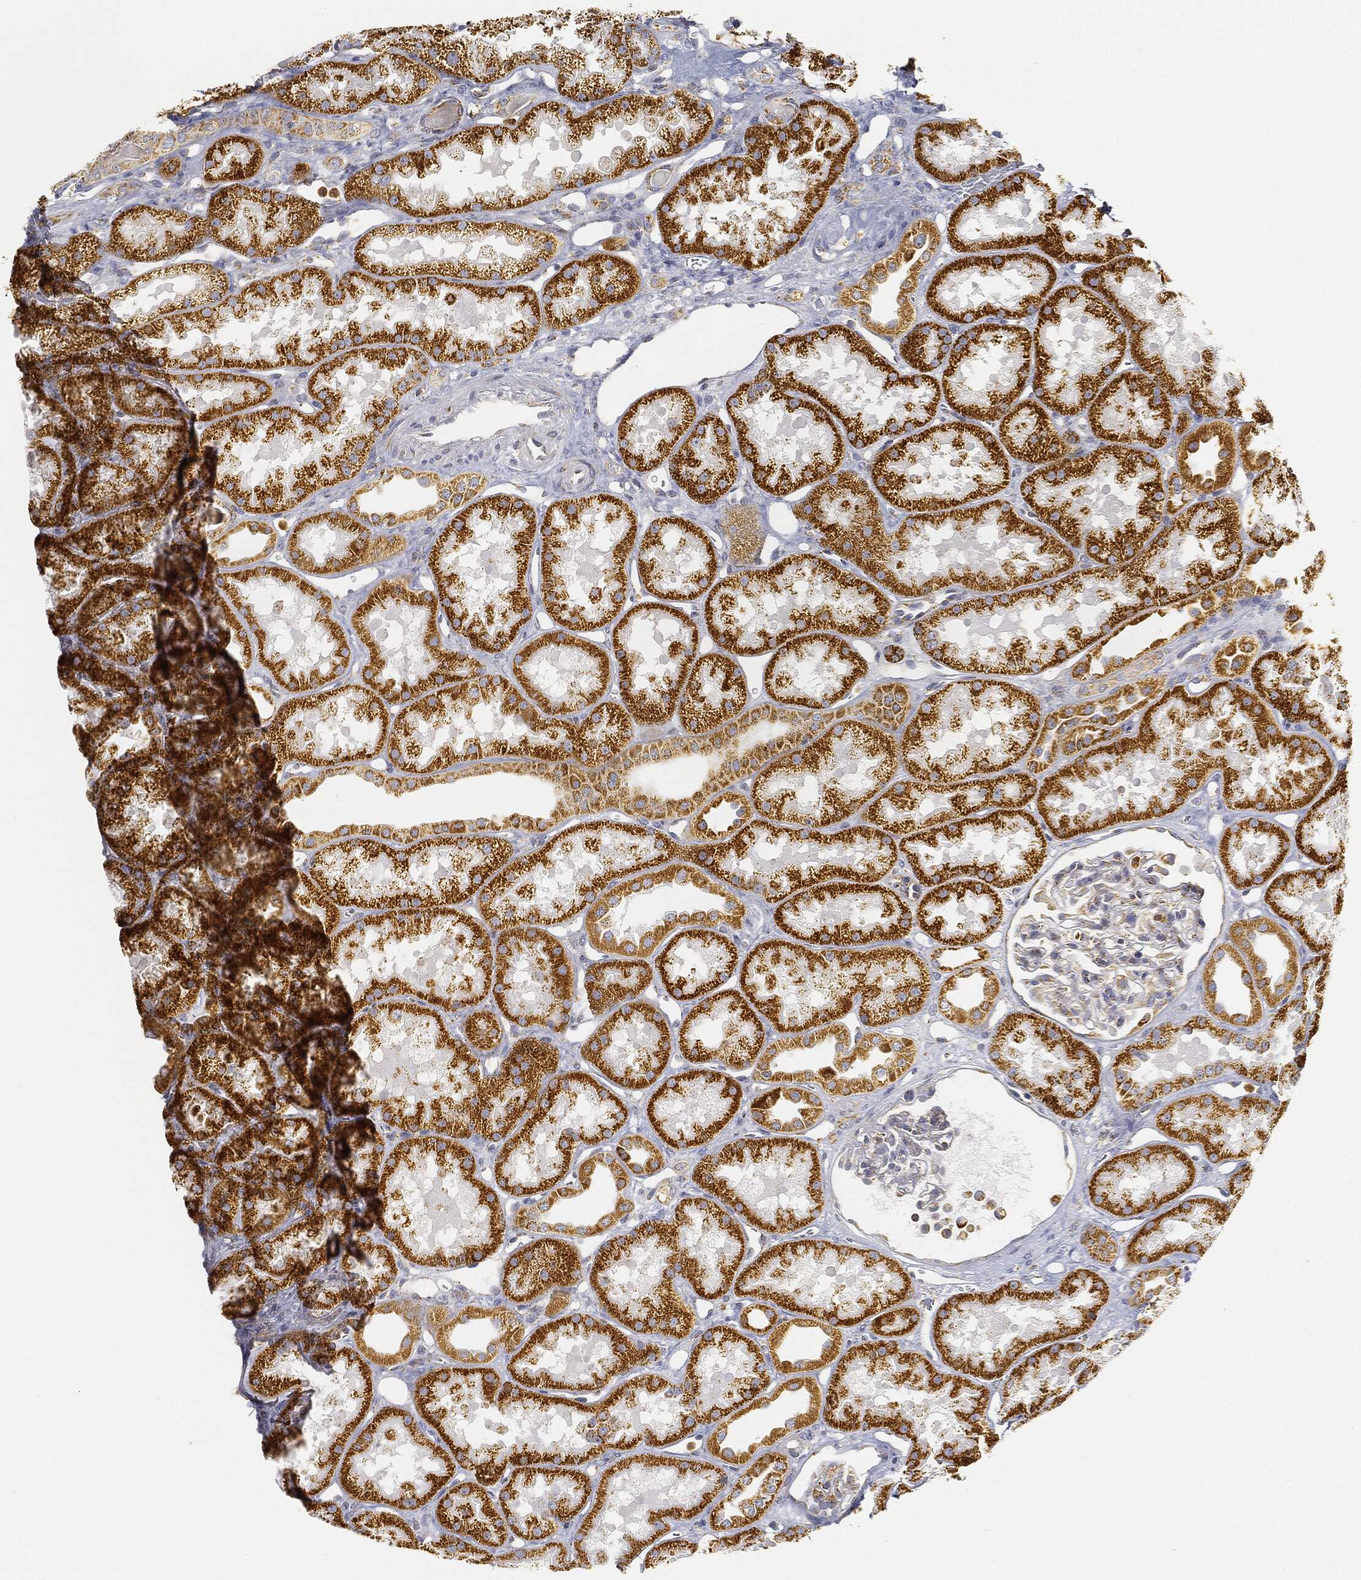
{"staining": {"intensity": "negative", "quantity": "none", "location": "none"}, "tissue": "kidney", "cell_type": "Cells in glomeruli", "image_type": "normal", "snomed": [{"axis": "morphology", "description": "Normal tissue, NOS"}, {"axis": "topography", "description": "Kidney"}], "caption": "The immunohistochemistry (IHC) micrograph has no significant expression in cells in glomeruli of kidney. Brightfield microscopy of IHC stained with DAB (3,3'-diaminobenzidine) (brown) and hematoxylin (blue), captured at high magnification.", "gene": "CAPN15", "patient": {"sex": "male", "age": 61}}